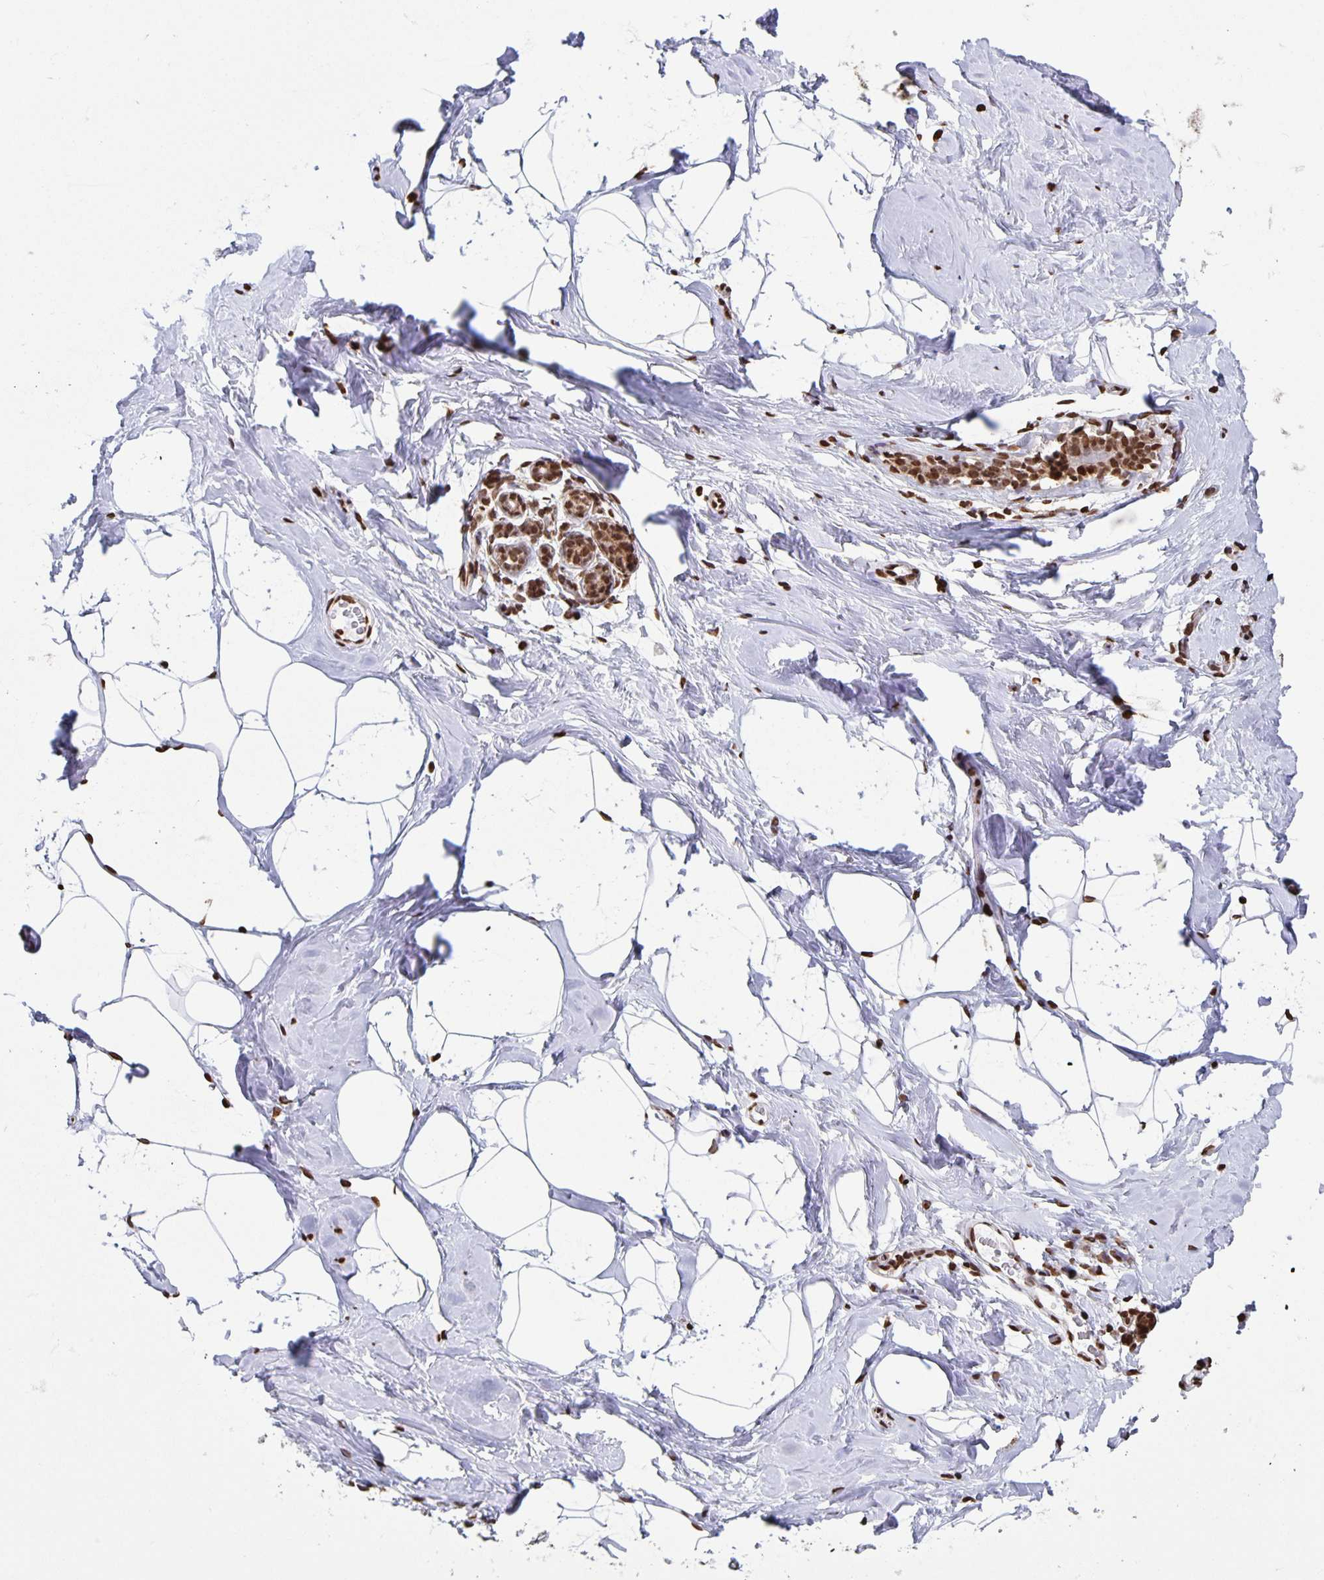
{"staining": {"intensity": "strong", "quantity": "25%-75%", "location": "nuclear"}, "tissue": "breast", "cell_type": "Adipocytes", "image_type": "normal", "snomed": [{"axis": "morphology", "description": "Normal tissue, NOS"}, {"axis": "topography", "description": "Breast"}], "caption": "This photomicrograph exhibits unremarkable breast stained with immunohistochemistry to label a protein in brown. The nuclear of adipocytes show strong positivity for the protein. Nuclei are counter-stained blue.", "gene": "DUT", "patient": {"sex": "female", "age": 32}}